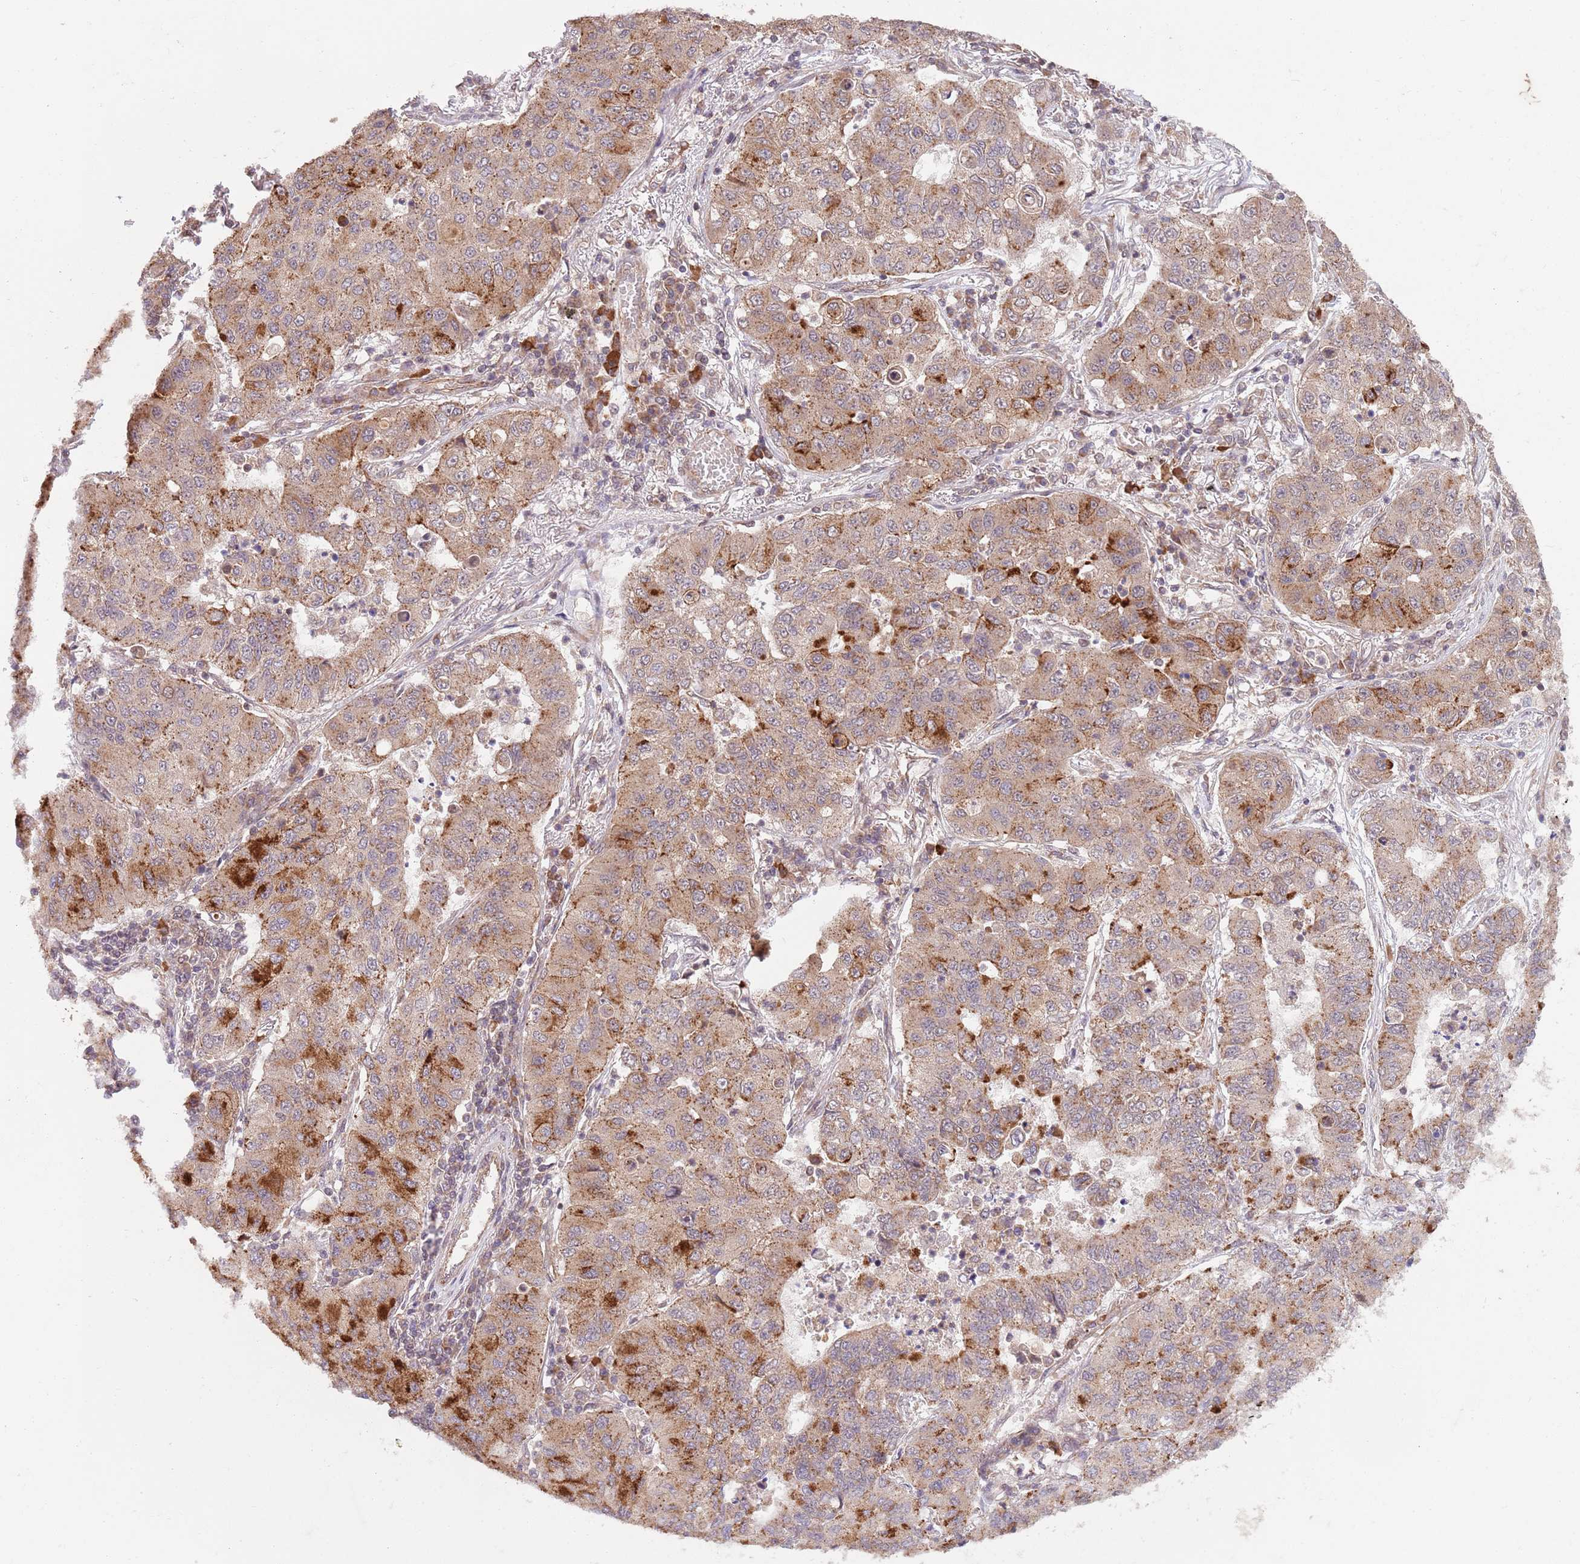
{"staining": {"intensity": "strong", "quantity": "25%-75%", "location": "cytoplasmic/membranous"}, "tissue": "lung cancer", "cell_type": "Tumor cells", "image_type": "cancer", "snomed": [{"axis": "morphology", "description": "Squamous cell carcinoma, NOS"}, {"axis": "topography", "description": "Lung"}], "caption": "High-magnification brightfield microscopy of lung cancer stained with DAB (3,3'-diaminobenzidine) (brown) and counterstained with hematoxylin (blue). tumor cells exhibit strong cytoplasmic/membranous expression is identified in about25%-75% of cells.", "gene": "CHD9", "patient": {"sex": "male", "age": 74}}